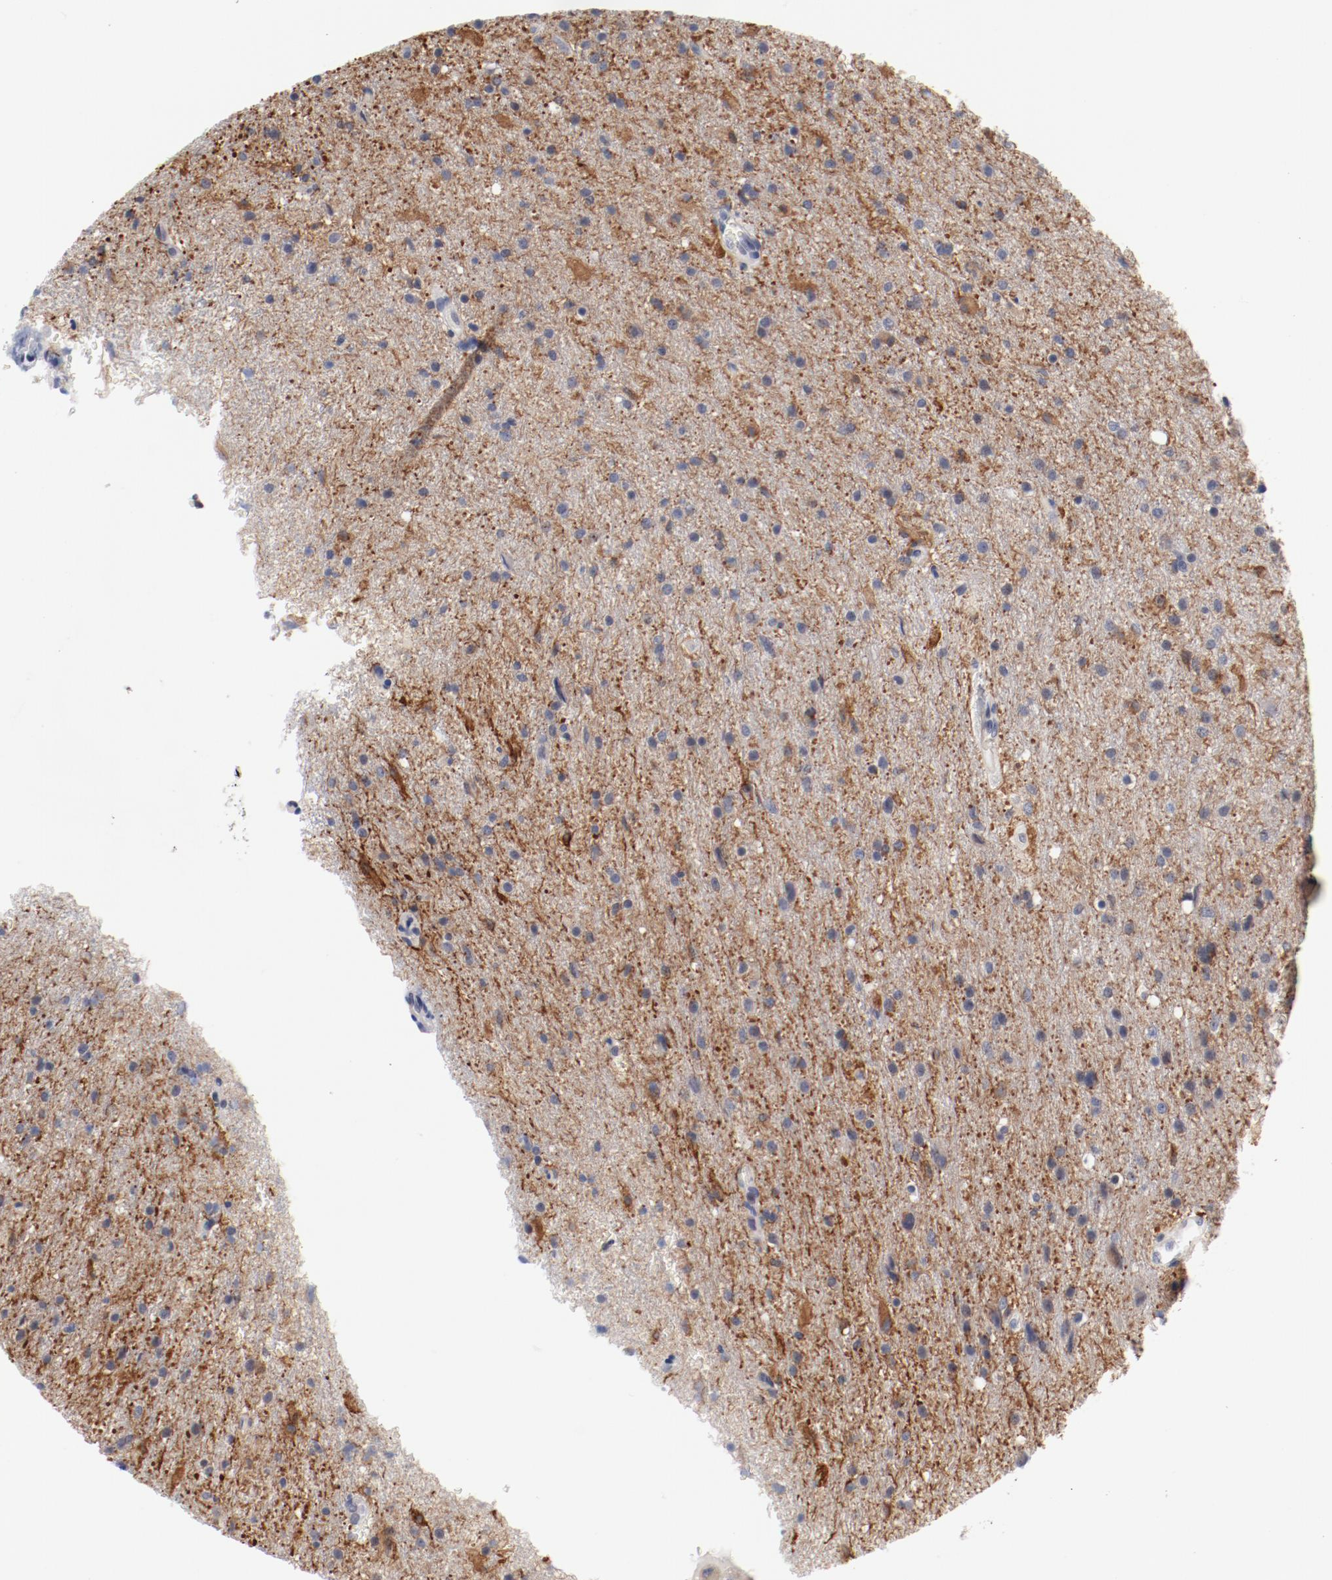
{"staining": {"intensity": "moderate", "quantity": "<25%", "location": "cytoplasmic/membranous"}, "tissue": "glioma", "cell_type": "Tumor cells", "image_type": "cancer", "snomed": [{"axis": "morphology", "description": "Normal tissue, NOS"}, {"axis": "morphology", "description": "Glioma, malignant, High grade"}, {"axis": "topography", "description": "Cerebral cortex"}], "caption": "Human malignant glioma (high-grade) stained with a protein marker demonstrates moderate staining in tumor cells.", "gene": "KCNK13", "patient": {"sex": "male", "age": 56}}